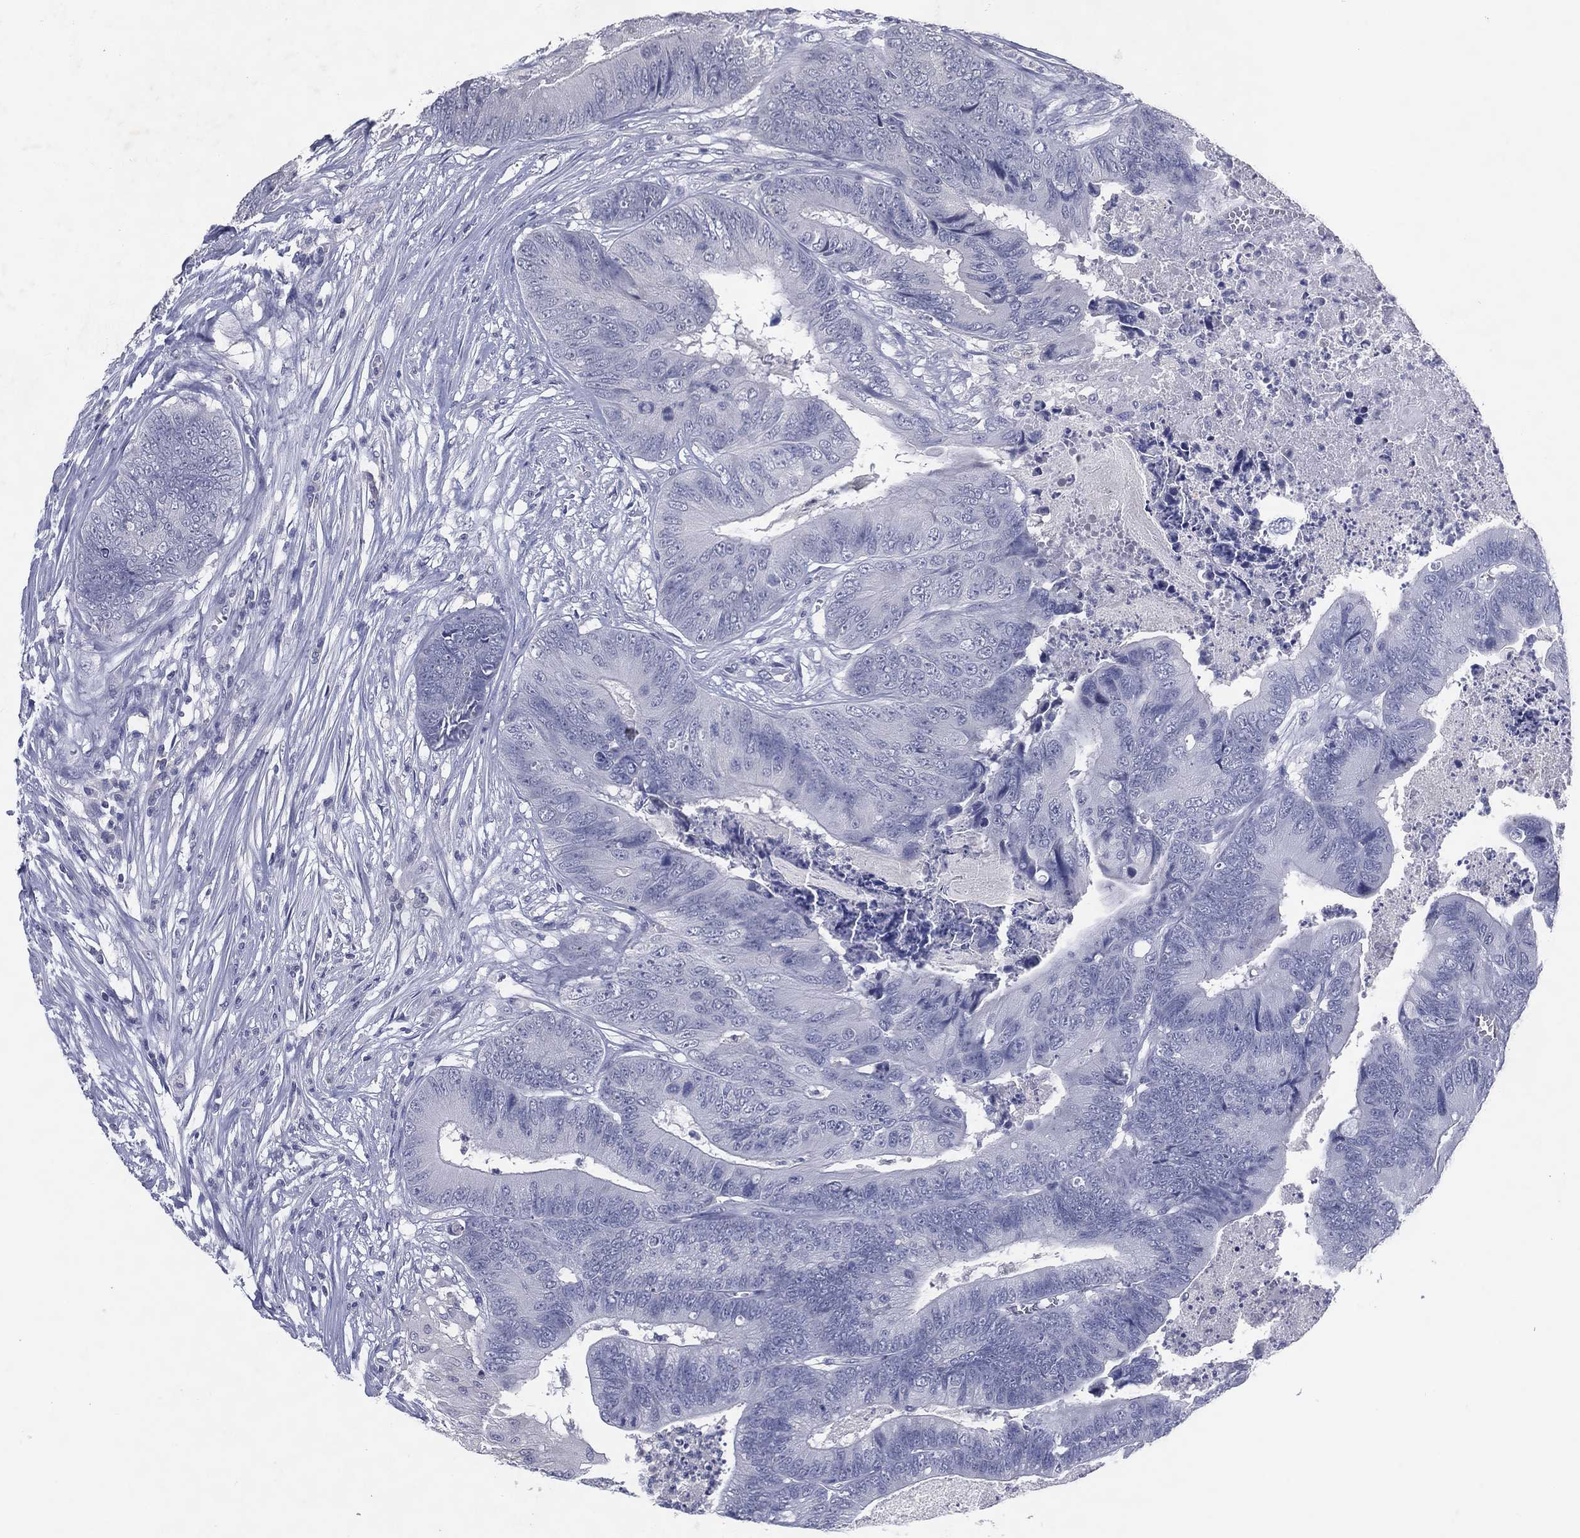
{"staining": {"intensity": "negative", "quantity": "none", "location": "none"}, "tissue": "colorectal cancer", "cell_type": "Tumor cells", "image_type": "cancer", "snomed": [{"axis": "morphology", "description": "Adenocarcinoma, NOS"}, {"axis": "topography", "description": "Colon"}], "caption": "Immunohistochemistry (IHC) micrograph of adenocarcinoma (colorectal) stained for a protein (brown), which shows no staining in tumor cells.", "gene": "KRT35", "patient": {"sex": "male", "age": 84}}